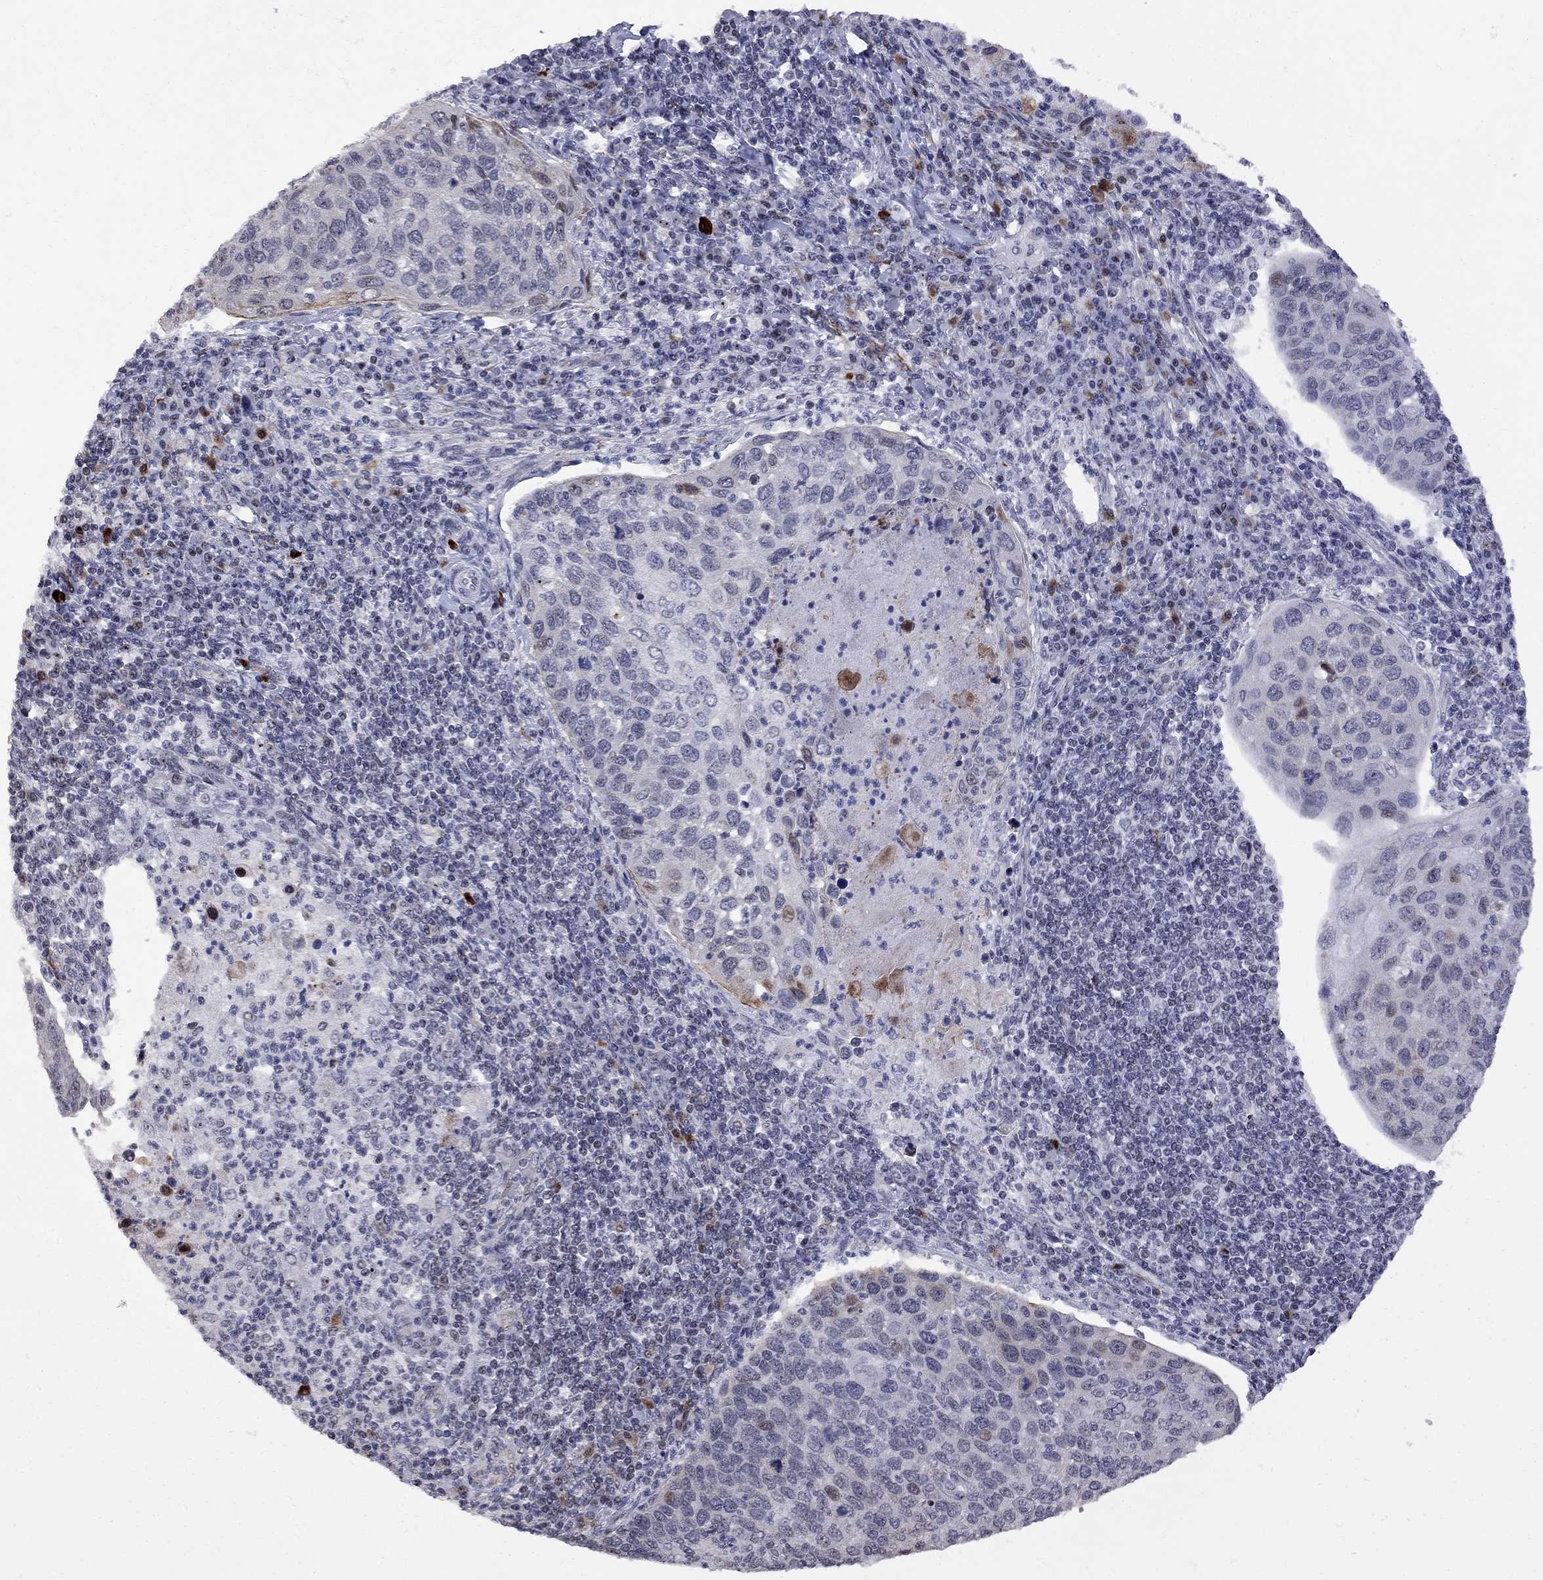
{"staining": {"intensity": "weak", "quantity": "<25%", "location": "nuclear"}, "tissue": "cervical cancer", "cell_type": "Tumor cells", "image_type": "cancer", "snomed": [{"axis": "morphology", "description": "Squamous cell carcinoma, NOS"}, {"axis": "topography", "description": "Cervix"}], "caption": "High magnification brightfield microscopy of cervical cancer stained with DAB (brown) and counterstained with hematoxylin (blue): tumor cells show no significant positivity.", "gene": "DHX33", "patient": {"sex": "female", "age": 54}}